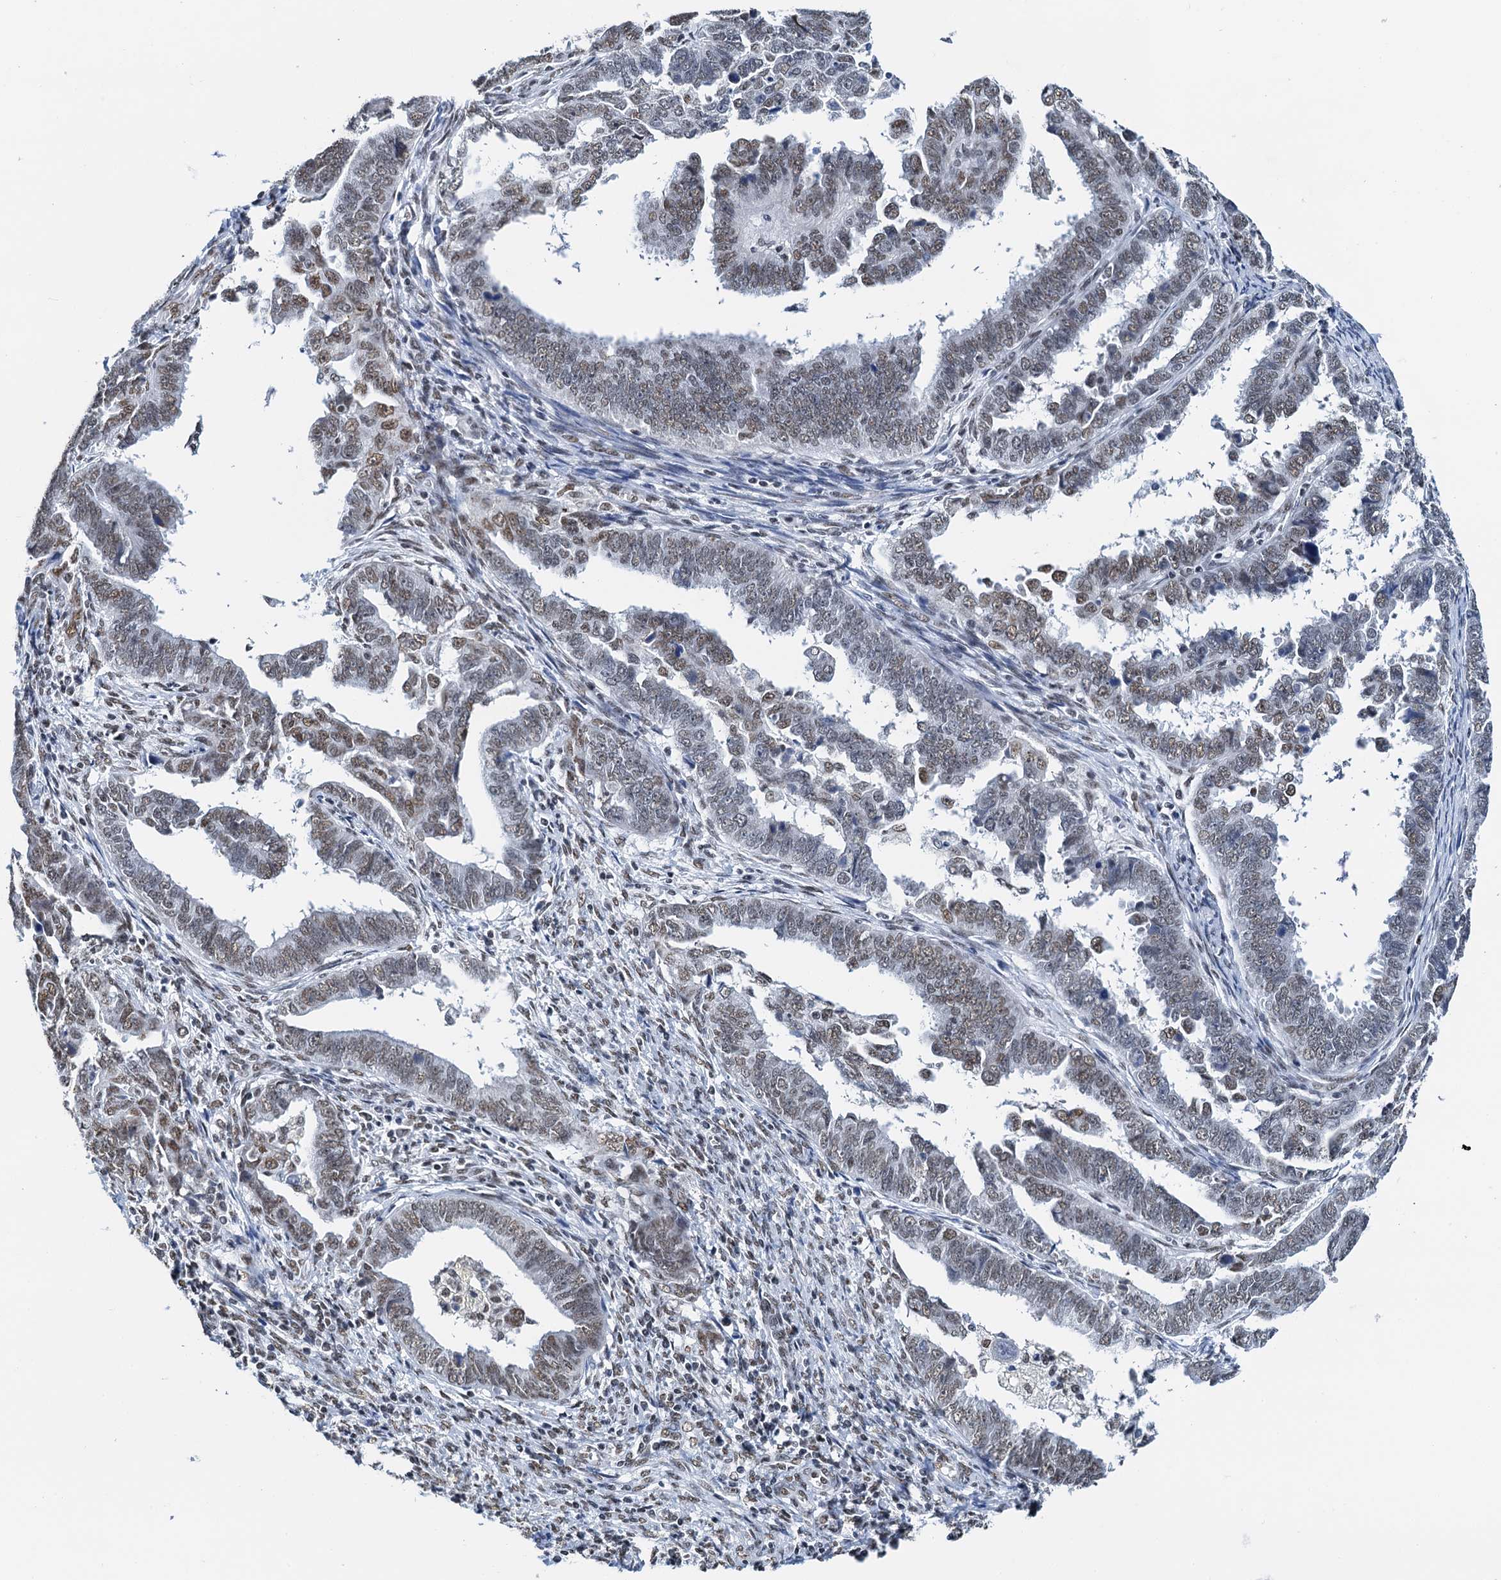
{"staining": {"intensity": "moderate", "quantity": ">75%", "location": "nuclear"}, "tissue": "endometrial cancer", "cell_type": "Tumor cells", "image_type": "cancer", "snomed": [{"axis": "morphology", "description": "Adenocarcinoma, NOS"}, {"axis": "topography", "description": "Endometrium"}], "caption": "This photomicrograph reveals endometrial cancer stained with IHC to label a protein in brown. The nuclear of tumor cells show moderate positivity for the protein. Nuclei are counter-stained blue.", "gene": "SLTM", "patient": {"sex": "female", "age": 75}}